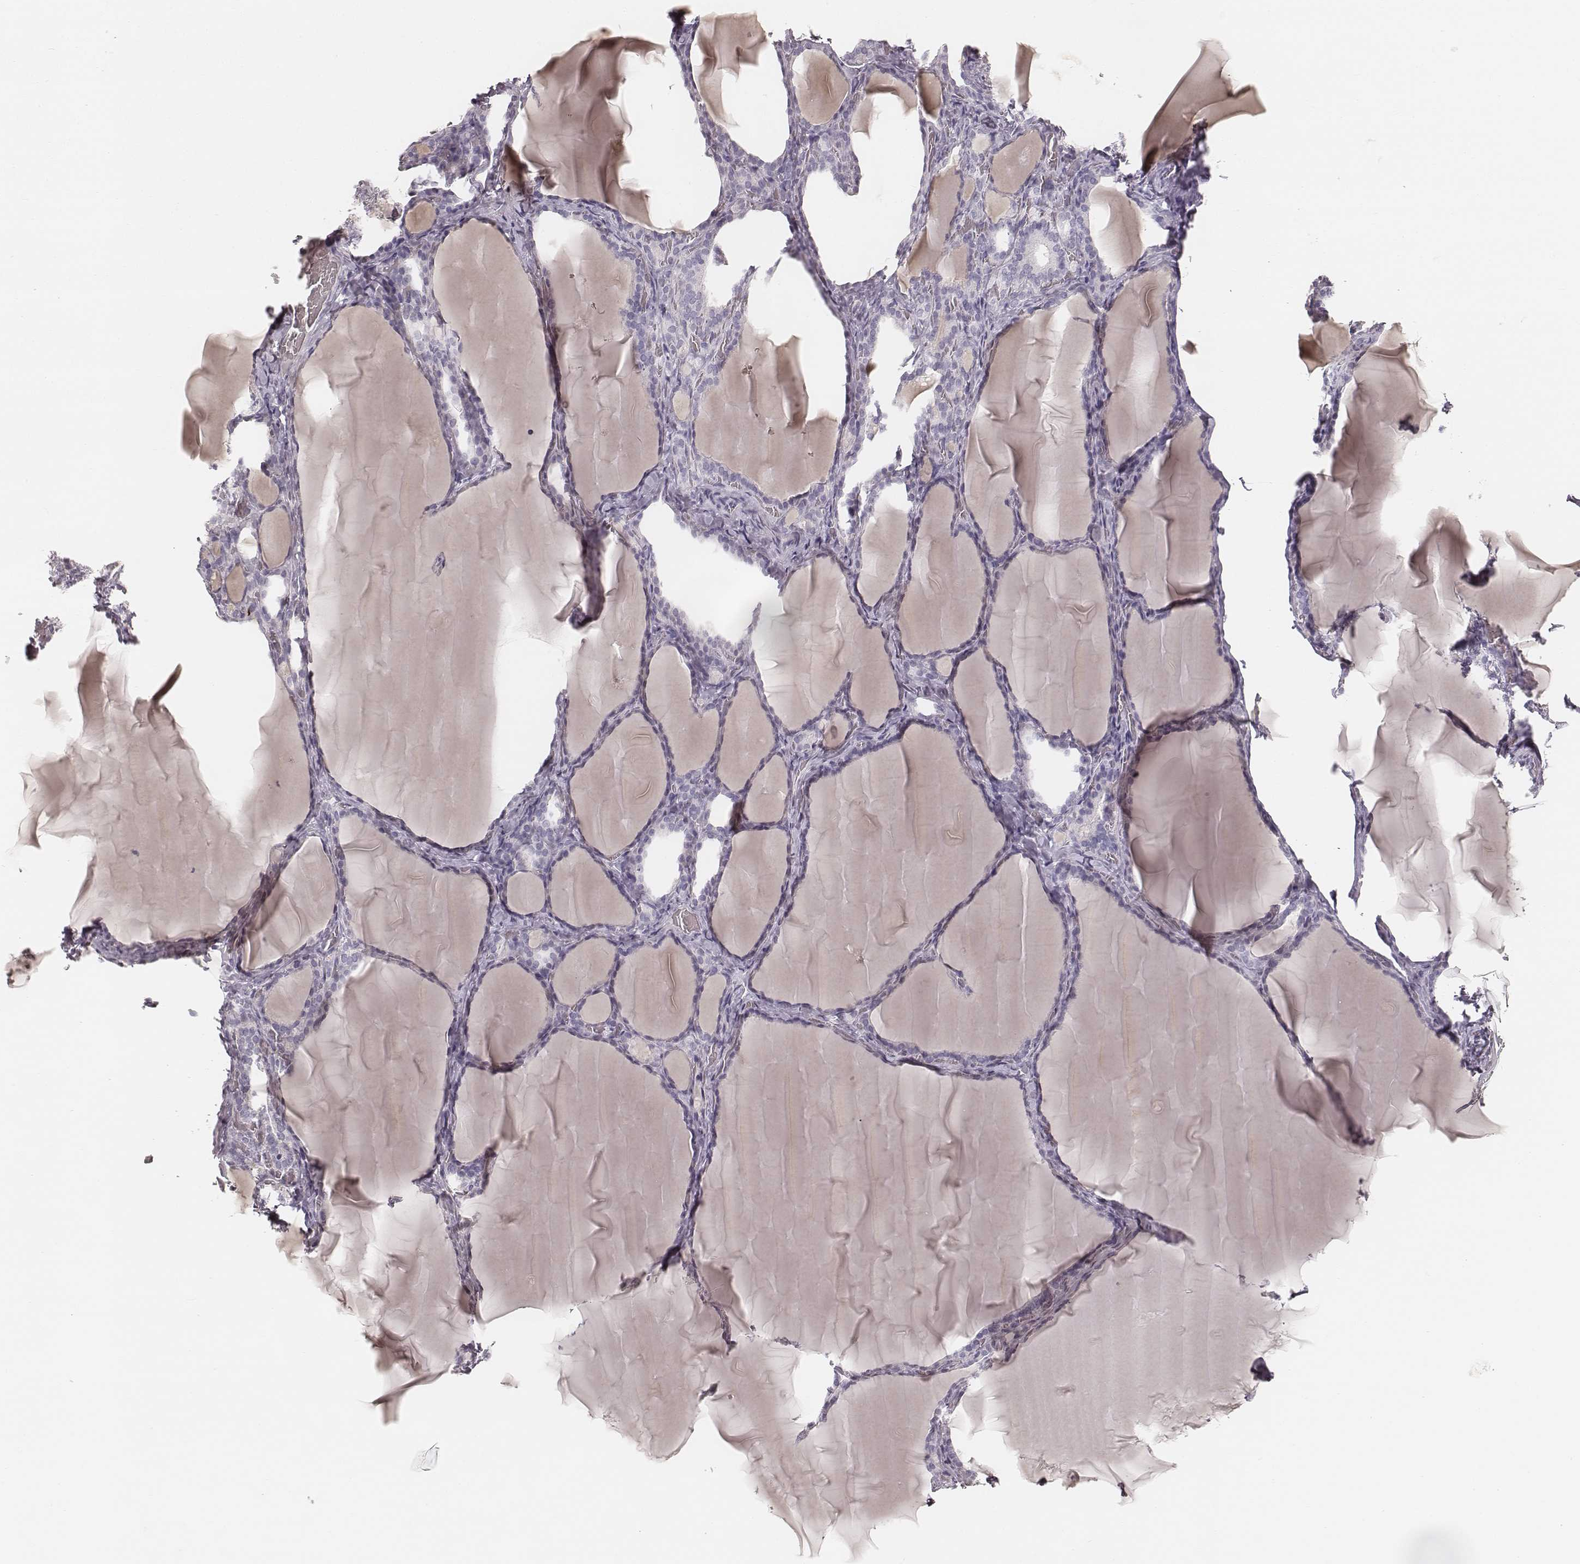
{"staining": {"intensity": "negative", "quantity": "none", "location": "none"}, "tissue": "thyroid gland", "cell_type": "Glandular cells", "image_type": "normal", "snomed": [{"axis": "morphology", "description": "Normal tissue, NOS"}, {"axis": "morphology", "description": "Hyperplasia, NOS"}, {"axis": "topography", "description": "Thyroid gland"}], "caption": "IHC photomicrograph of benign thyroid gland: thyroid gland stained with DAB shows no significant protein positivity in glandular cells.", "gene": "TEX37", "patient": {"sex": "female", "age": 27}}